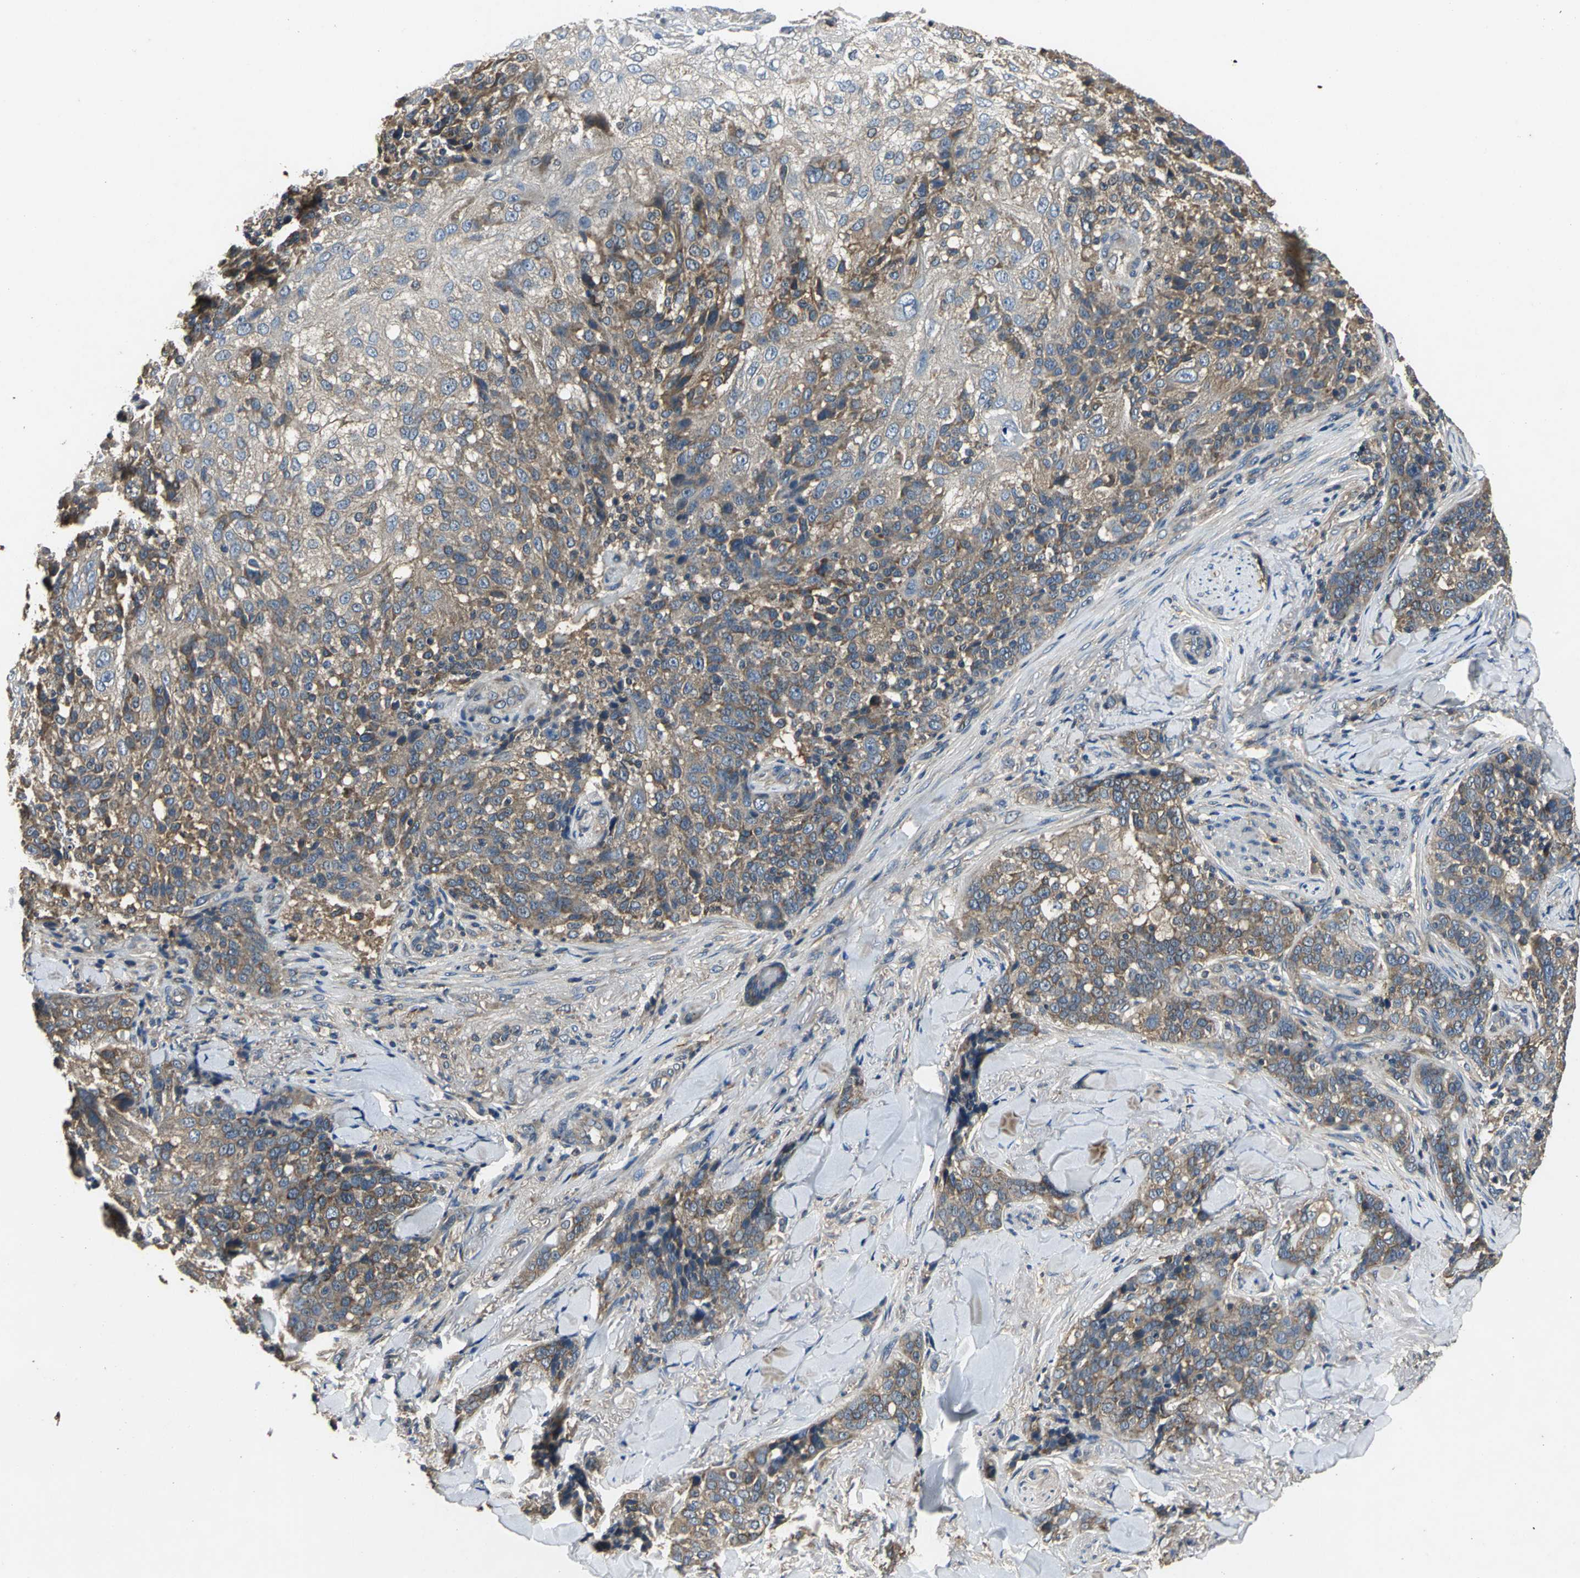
{"staining": {"intensity": "moderate", "quantity": ">75%", "location": "cytoplasmic/membranous"}, "tissue": "skin cancer", "cell_type": "Tumor cells", "image_type": "cancer", "snomed": [{"axis": "morphology", "description": "Normal tissue, NOS"}, {"axis": "morphology", "description": "Squamous cell carcinoma, NOS"}, {"axis": "topography", "description": "Skin"}], "caption": "Skin cancer stained with DAB immunohistochemistry demonstrates medium levels of moderate cytoplasmic/membranous positivity in approximately >75% of tumor cells.", "gene": "IRF3", "patient": {"sex": "female", "age": 83}}